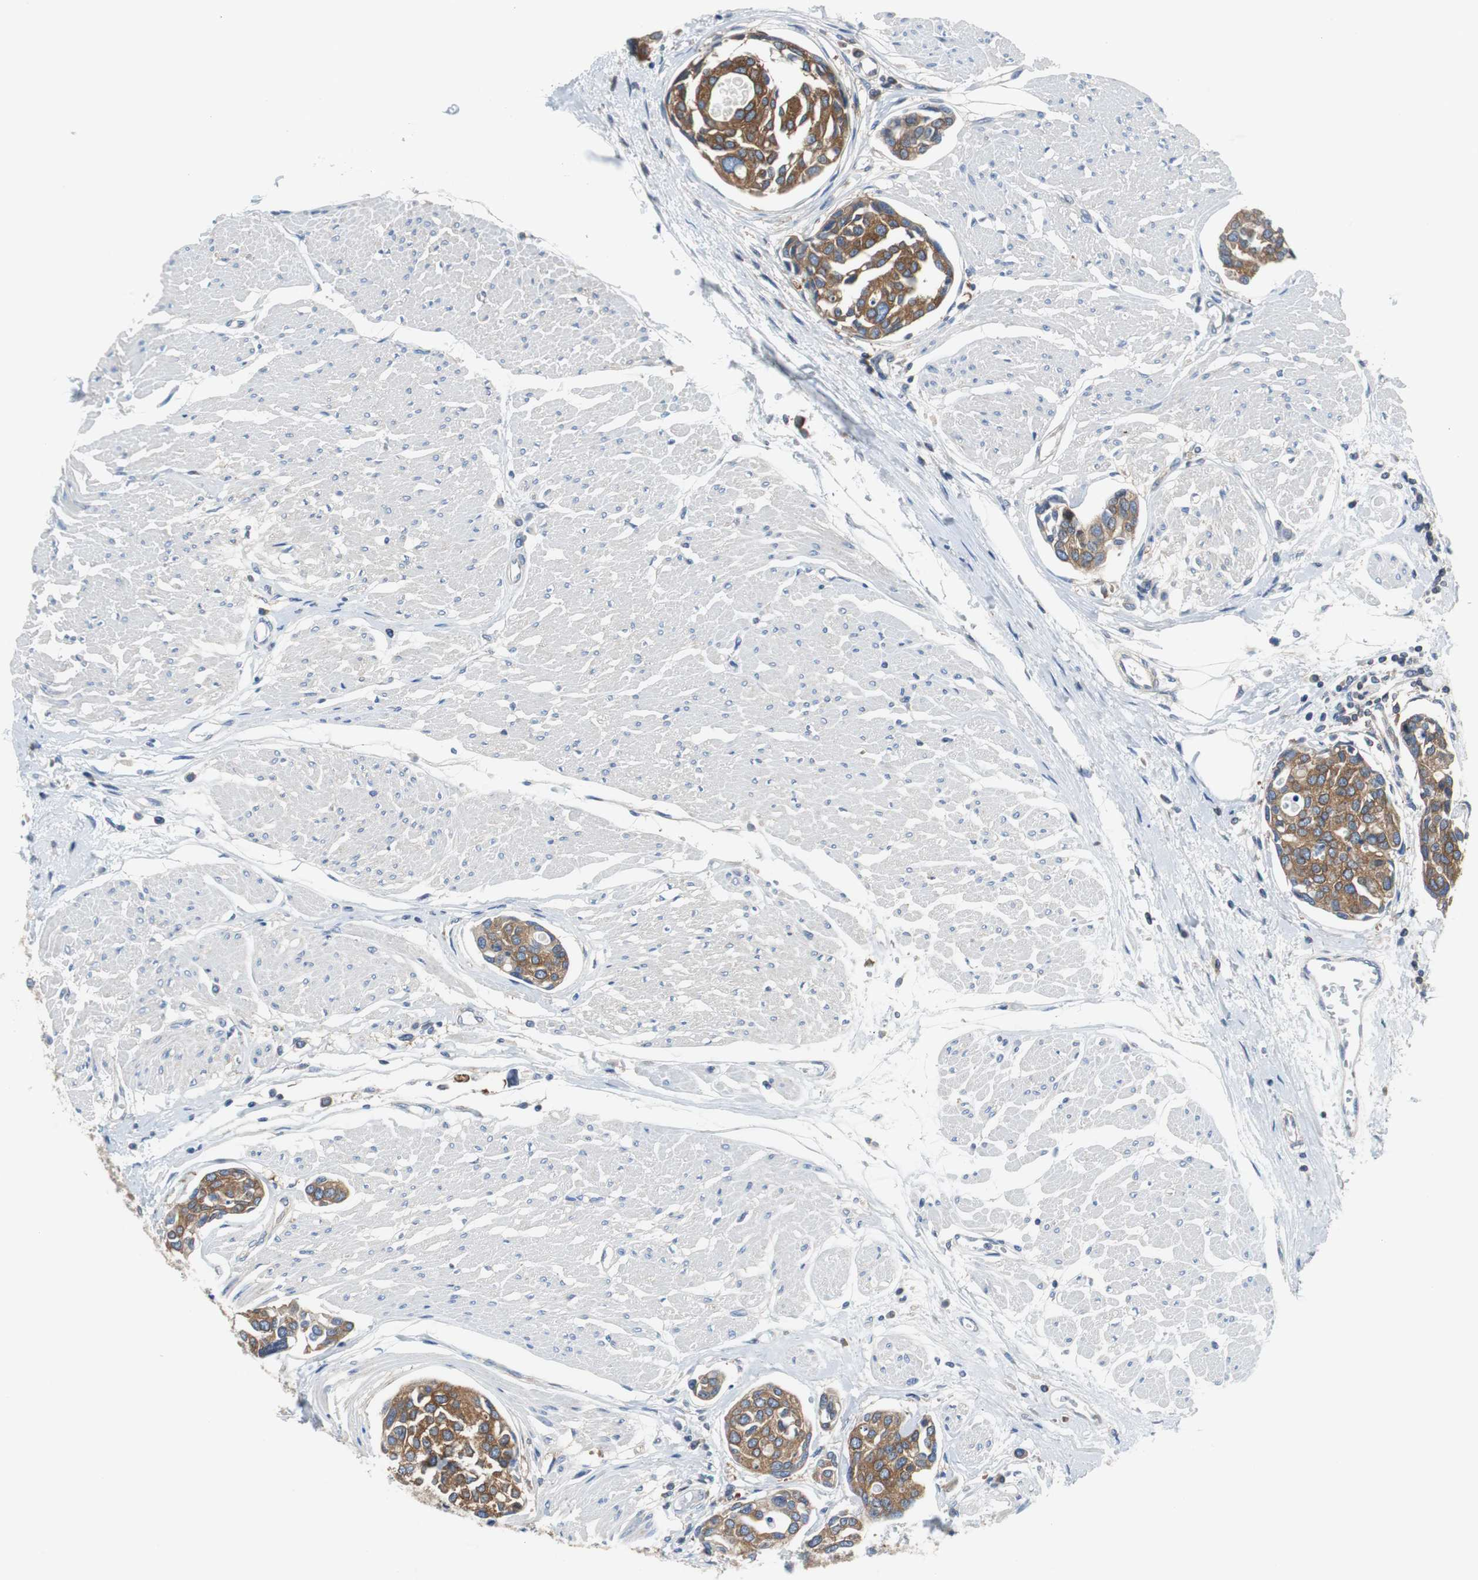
{"staining": {"intensity": "strong", "quantity": ">75%", "location": "cytoplasmic/membranous"}, "tissue": "urothelial cancer", "cell_type": "Tumor cells", "image_type": "cancer", "snomed": [{"axis": "morphology", "description": "Urothelial carcinoma, High grade"}, {"axis": "topography", "description": "Urinary bladder"}], "caption": "An immunohistochemistry photomicrograph of tumor tissue is shown. Protein staining in brown labels strong cytoplasmic/membranous positivity in urothelial cancer within tumor cells. The staining is performed using DAB (3,3'-diaminobenzidine) brown chromogen to label protein expression. The nuclei are counter-stained blue using hematoxylin.", "gene": "BRAF", "patient": {"sex": "male", "age": 78}}